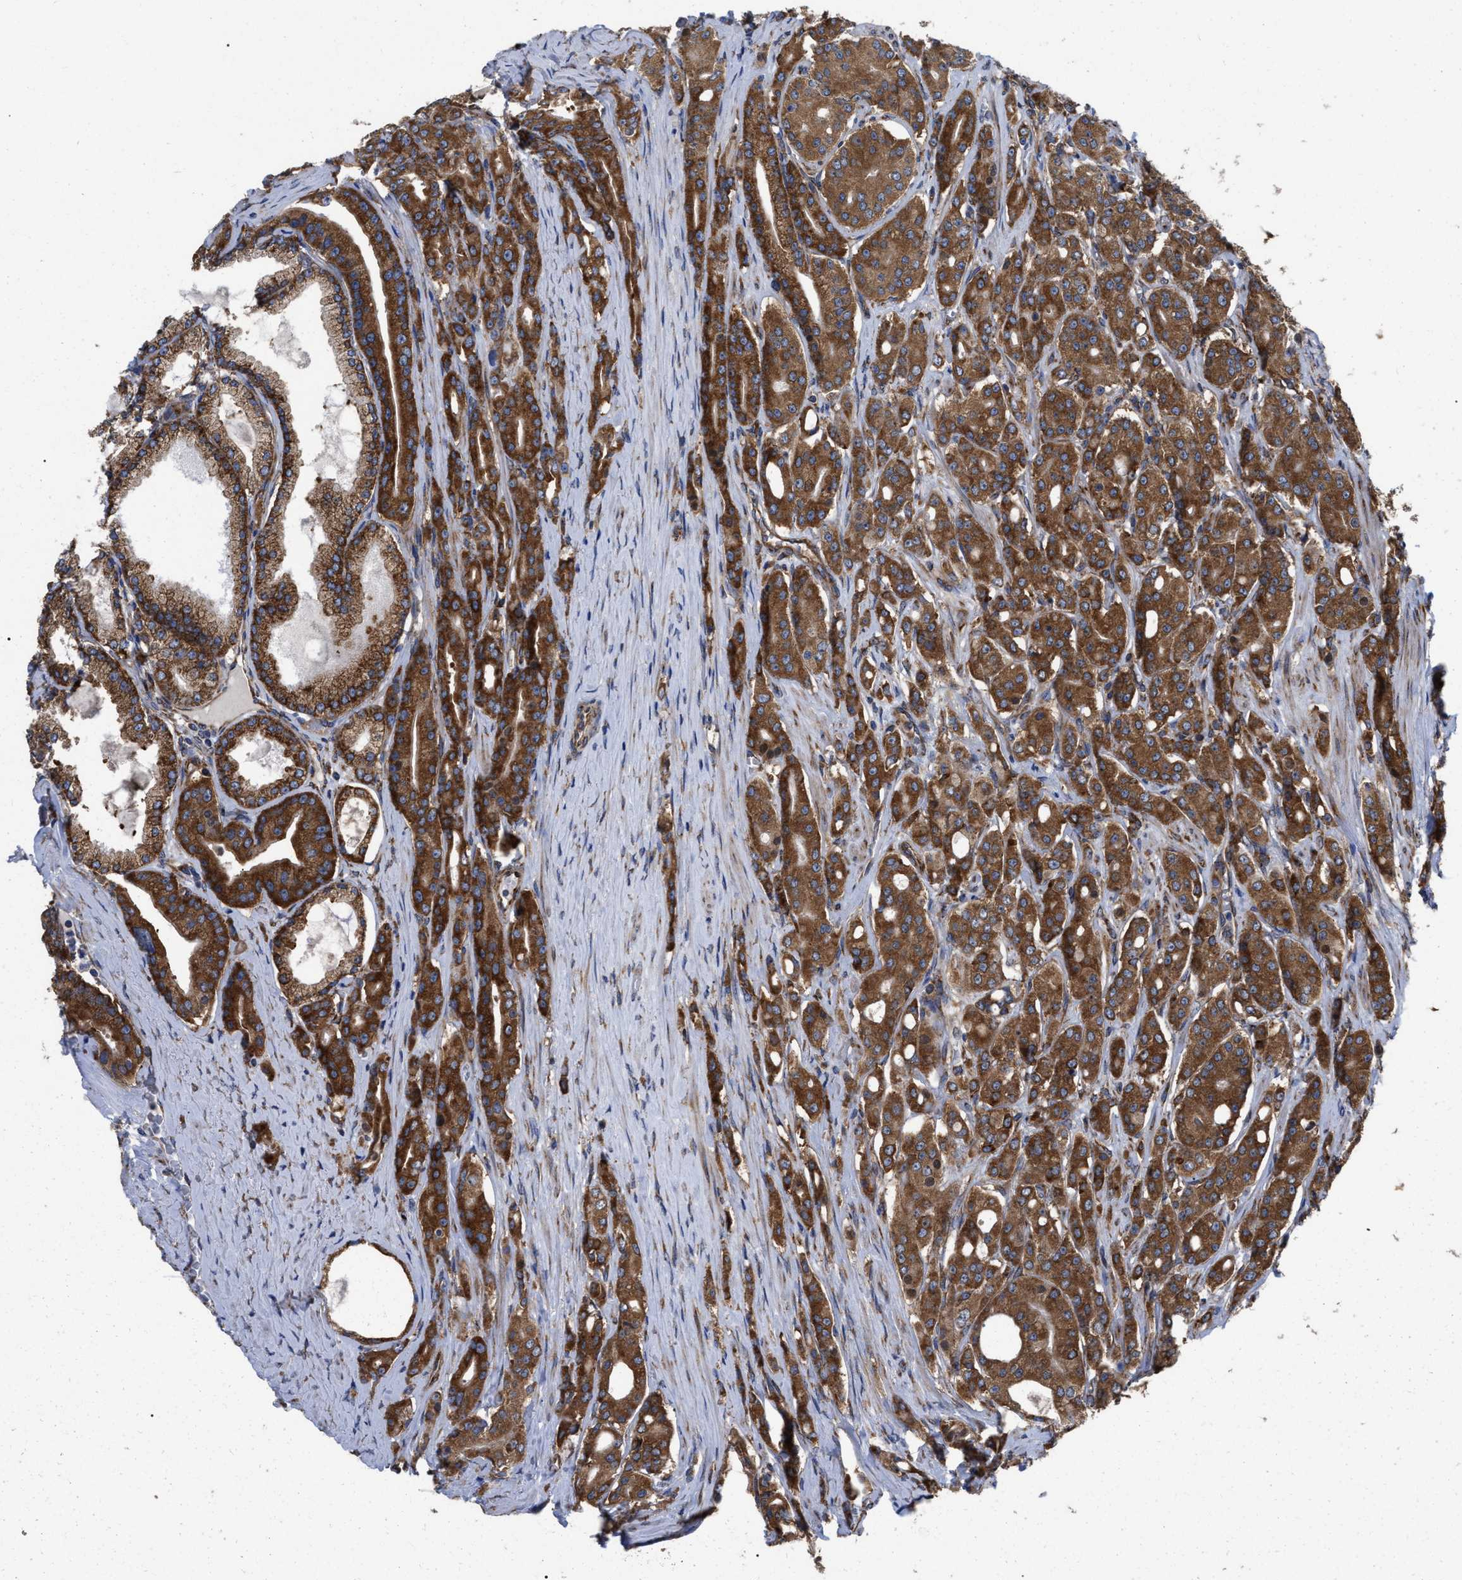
{"staining": {"intensity": "strong", "quantity": ">75%", "location": "cytoplasmic/membranous"}, "tissue": "prostate cancer", "cell_type": "Tumor cells", "image_type": "cancer", "snomed": [{"axis": "morphology", "description": "Adenocarcinoma, High grade"}, {"axis": "topography", "description": "Prostate"}], "caption": "Brown immunohistochemical staining in human high-grade adenocarcinoma (prostate) demonstrates strong cytoplasmic/membranous staining in about >75% of tumor cells.", "gene": "FAM120A", "patient": {"sex": "male", "age": 71}}